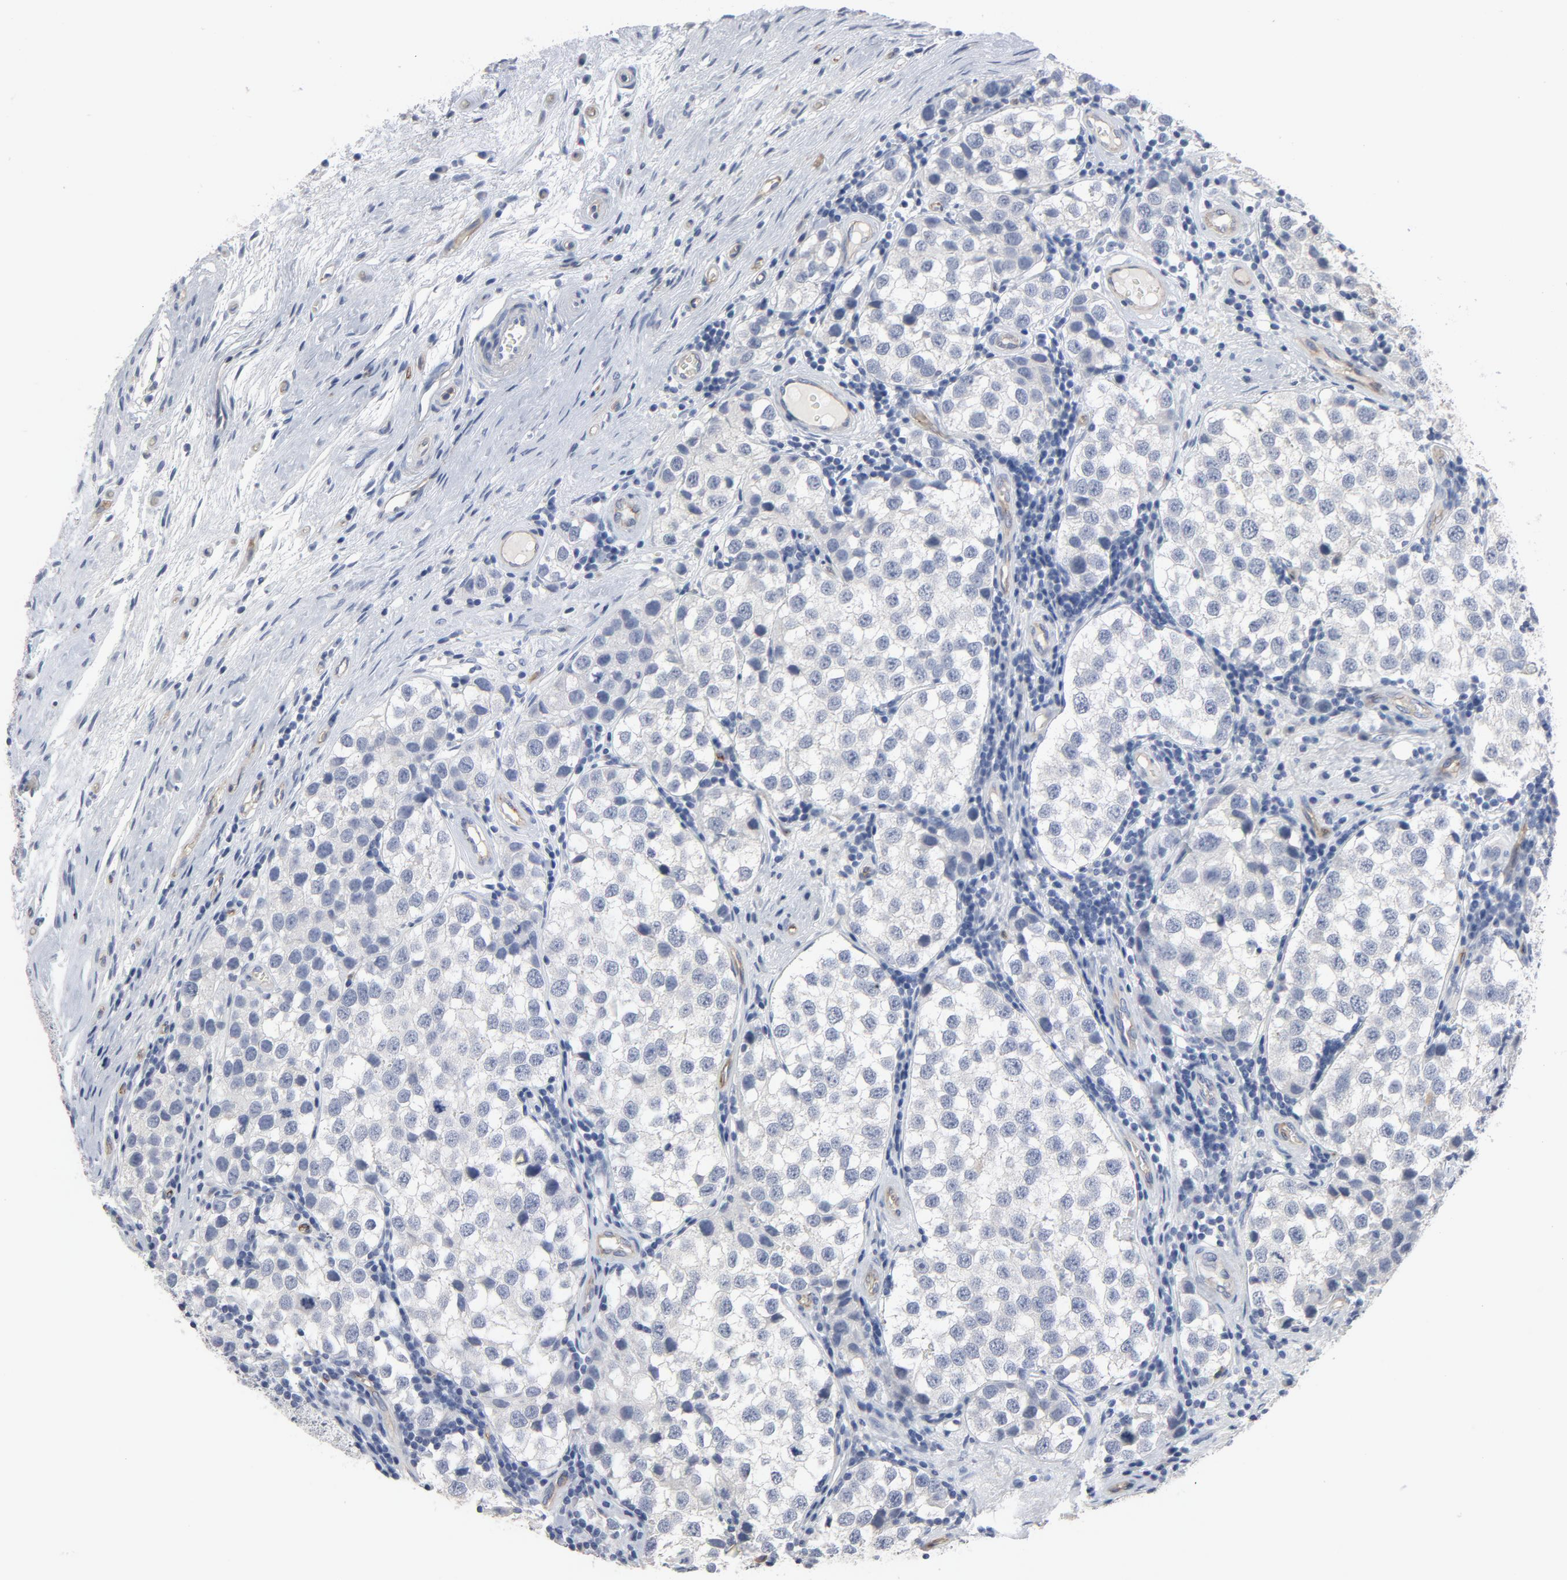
{"staining": {"intensity": "negative", "quantity": "none", "location": "none"}, "tissue": "testis cancer", "cell_type": "Tumor cells", "image_type": "cancer", "snomed": [{"axis": "morphology", "description": "Seminoma, NOS"}, {"axis": "topography", "description": "Testis"}], "caption": "Photomicrograph shows no protein expression in tumor cells of seminoma (testis) tissue.", "gene": "KDR", "patient": {"sex": "male", "age": 39}}